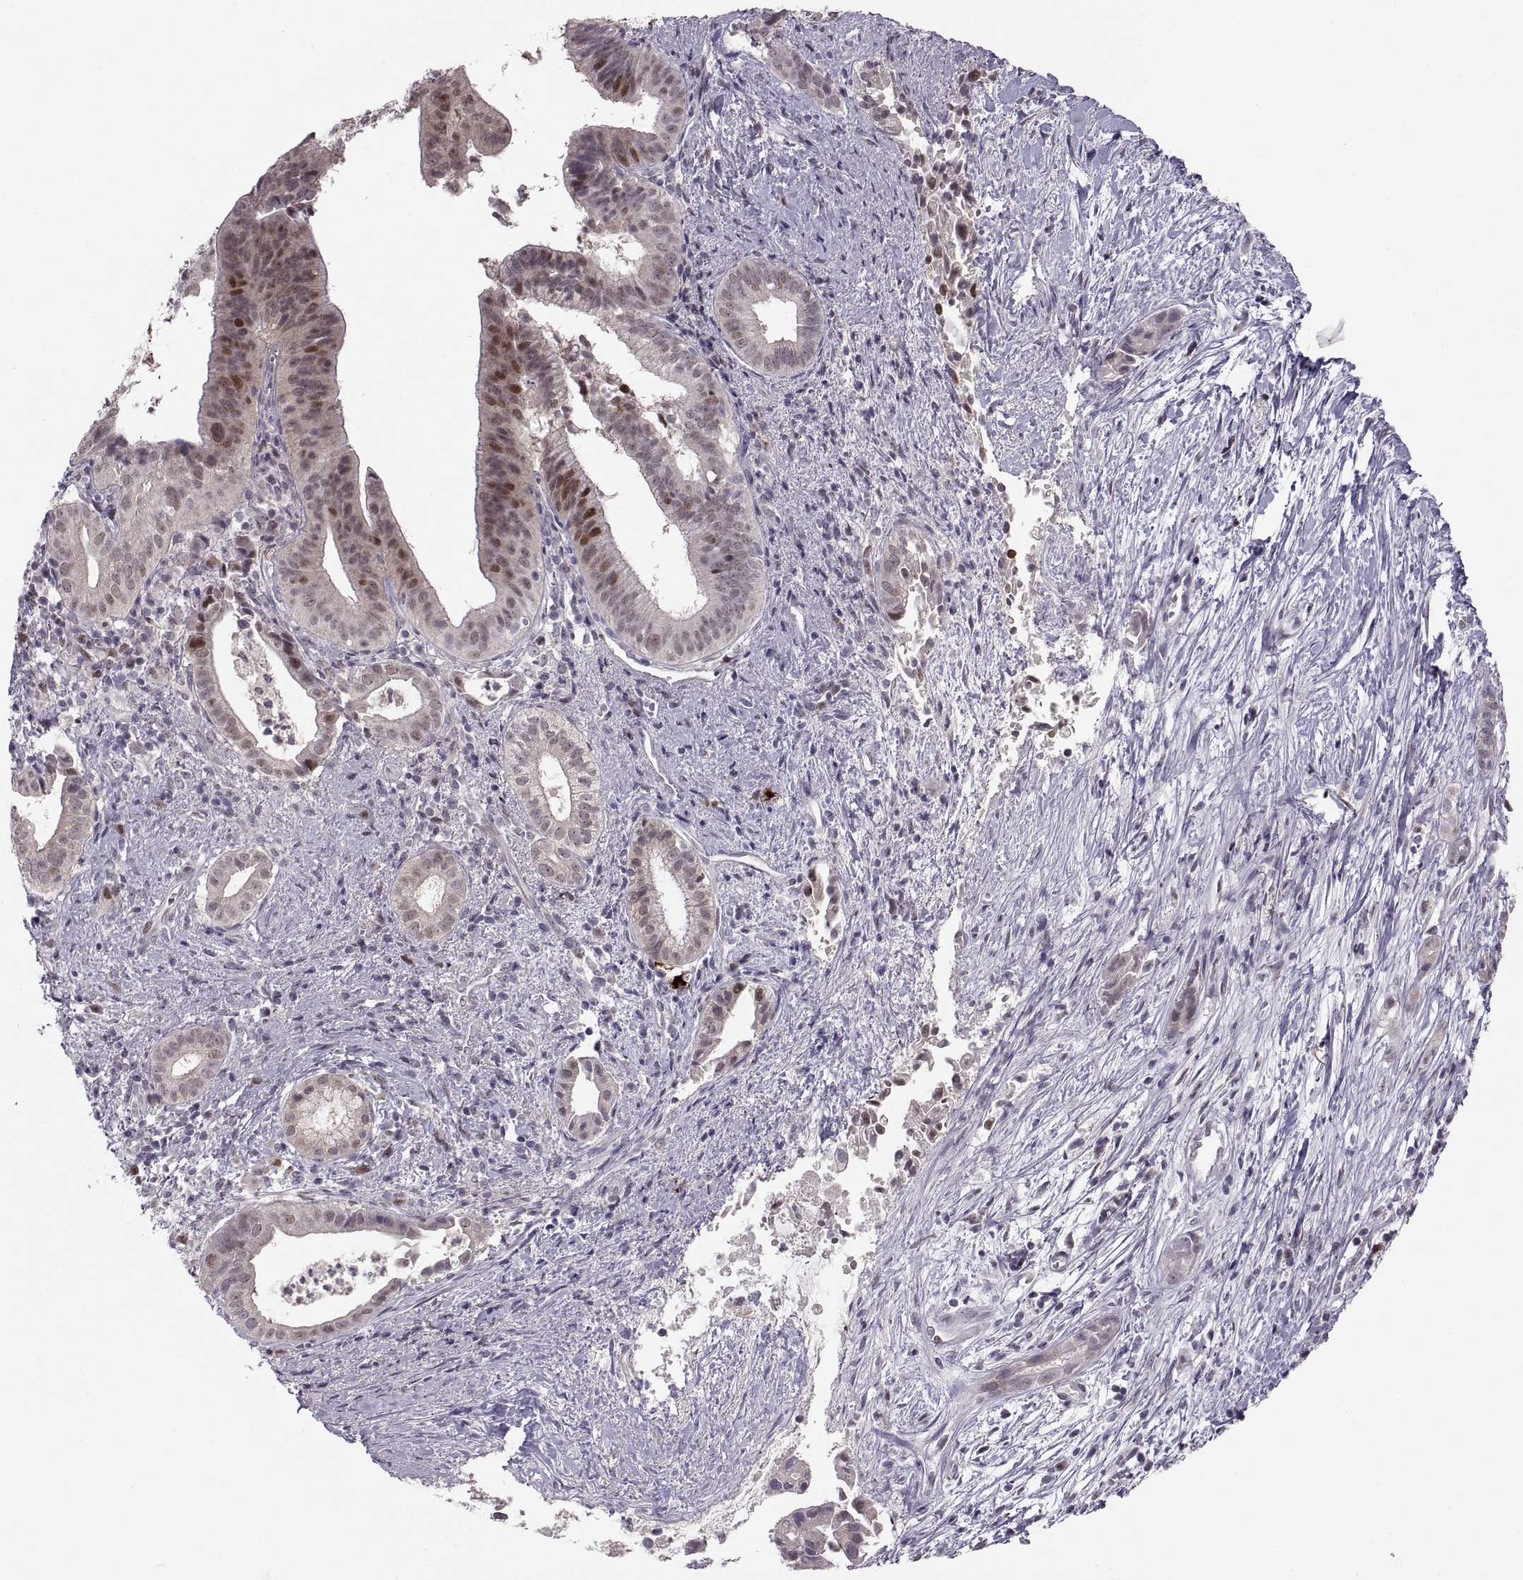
{"staining": {"intensity": "strong", "quantity": "<25%", "location": "nuclear"}, "tissue": "pancreatic cancer", "cell_type": "Tumor cells", "image_type": "cancer", "snomed": [{"axis": "morphology", "description": "Adenocarcinoma, NOS"}, {"axis": "topography", "description": "Pancreas"}], "caption": "This is an image of immunohistochemistry staining of pancreatic cancer, which shows strong expression in the nuclear of tumor cells.", "gene": "SNAI1", "patient": {"sex": "male", "age": 61}}